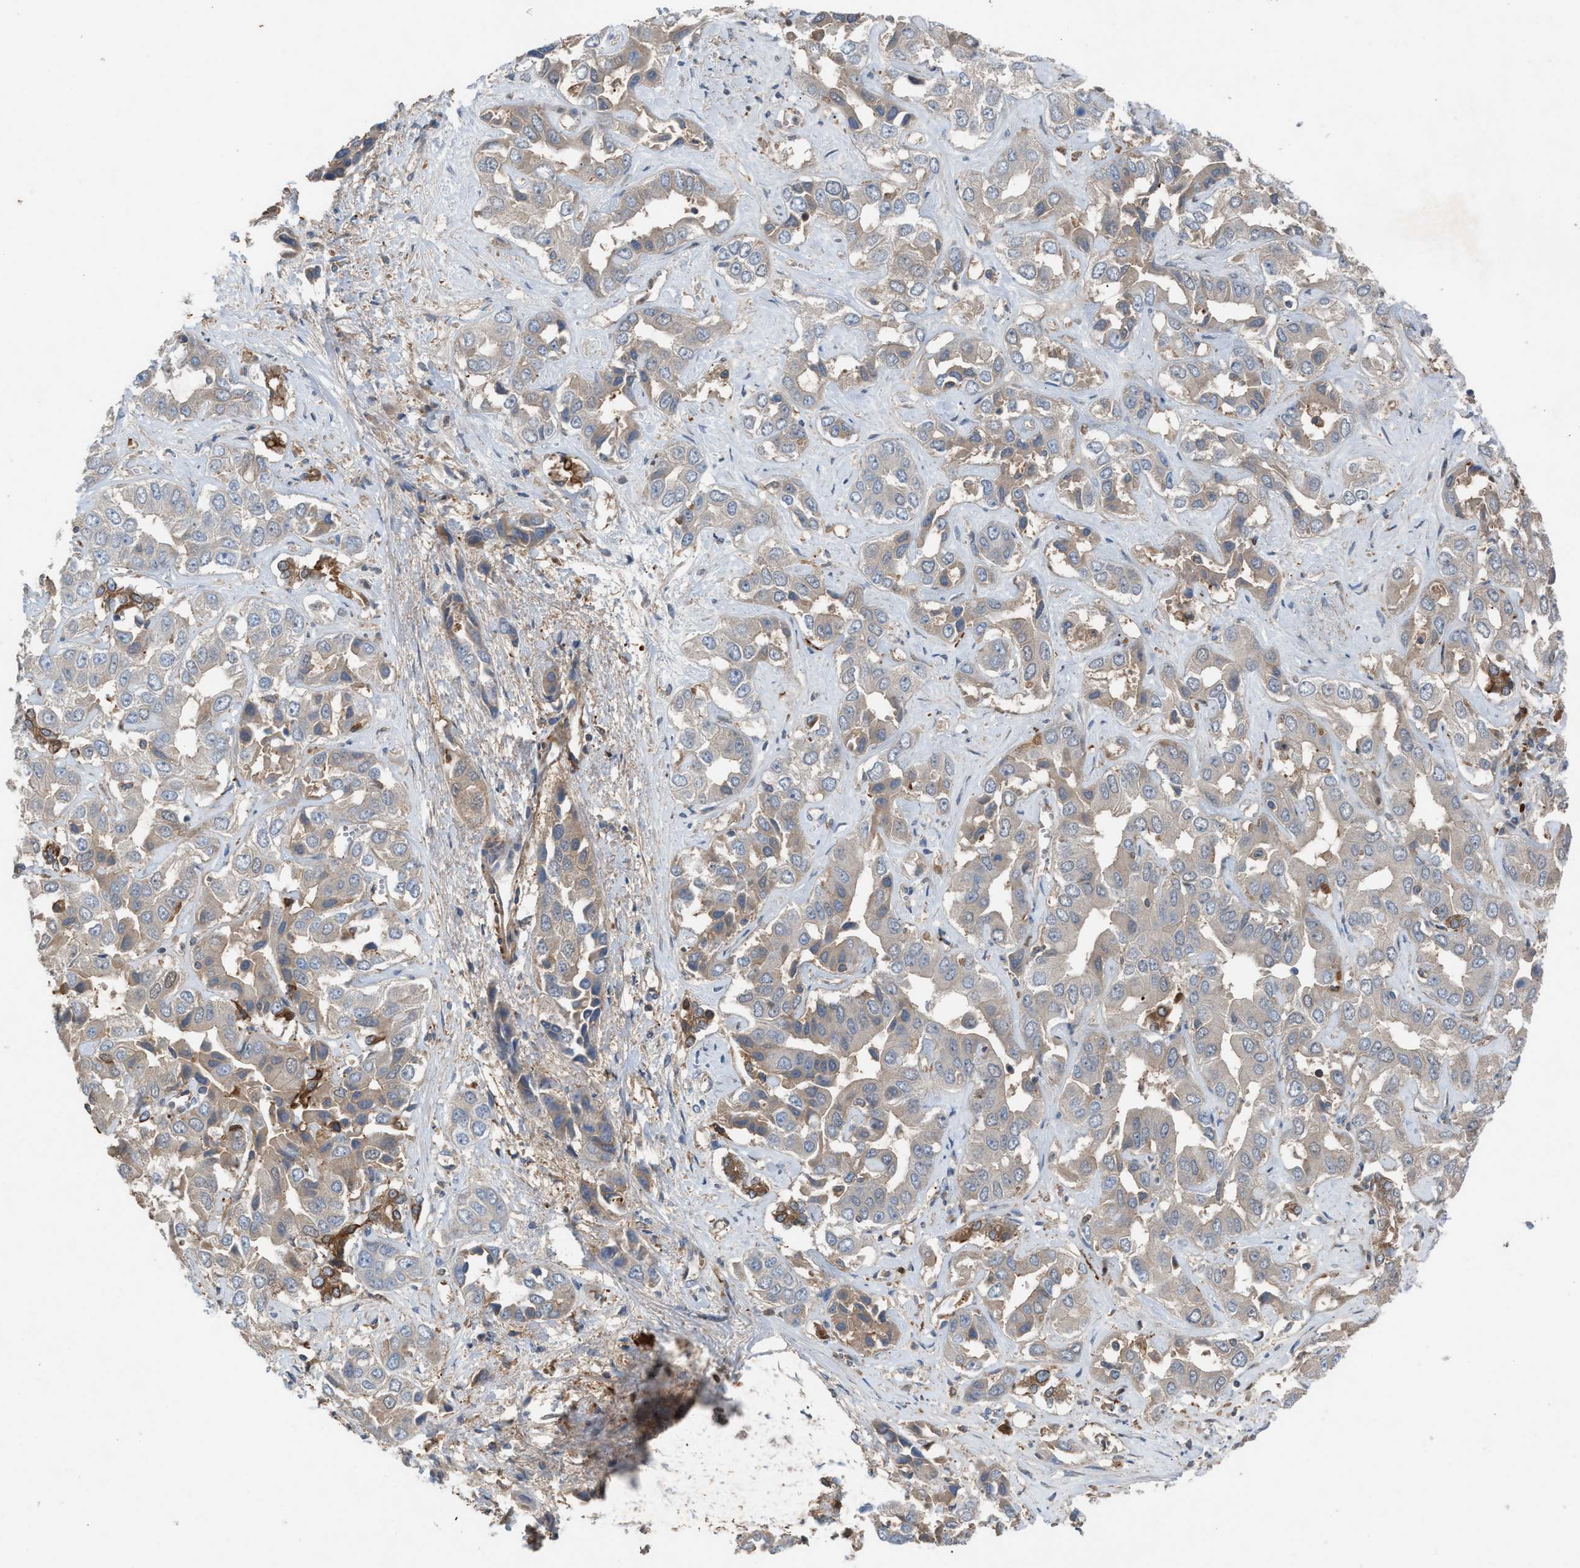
{"staining": {"intensity": "weak", "quantity": "<25%", "location": "cytoplasmic/membranous"}, "tissue": "liver cancer", "cell_type": "Tumor cells", "image_type": "cancer", "snomed": [{"axis": "morphology", "description": "Cholangiocarcinoma"}, {"axis": "topography", "description": "Liver"}], "caption": "A histopathology image of liver cholangiocarcinoma stained for a protein reveals no brown staining in tumor cells. The staining was performed using DAB to visualize the protein expression in brown, while the nuclei were stained in blue with hematoxylin (Magnification: 20x).", "gene": "TPK1", "patient": {"sex": "female", "age": 52}}